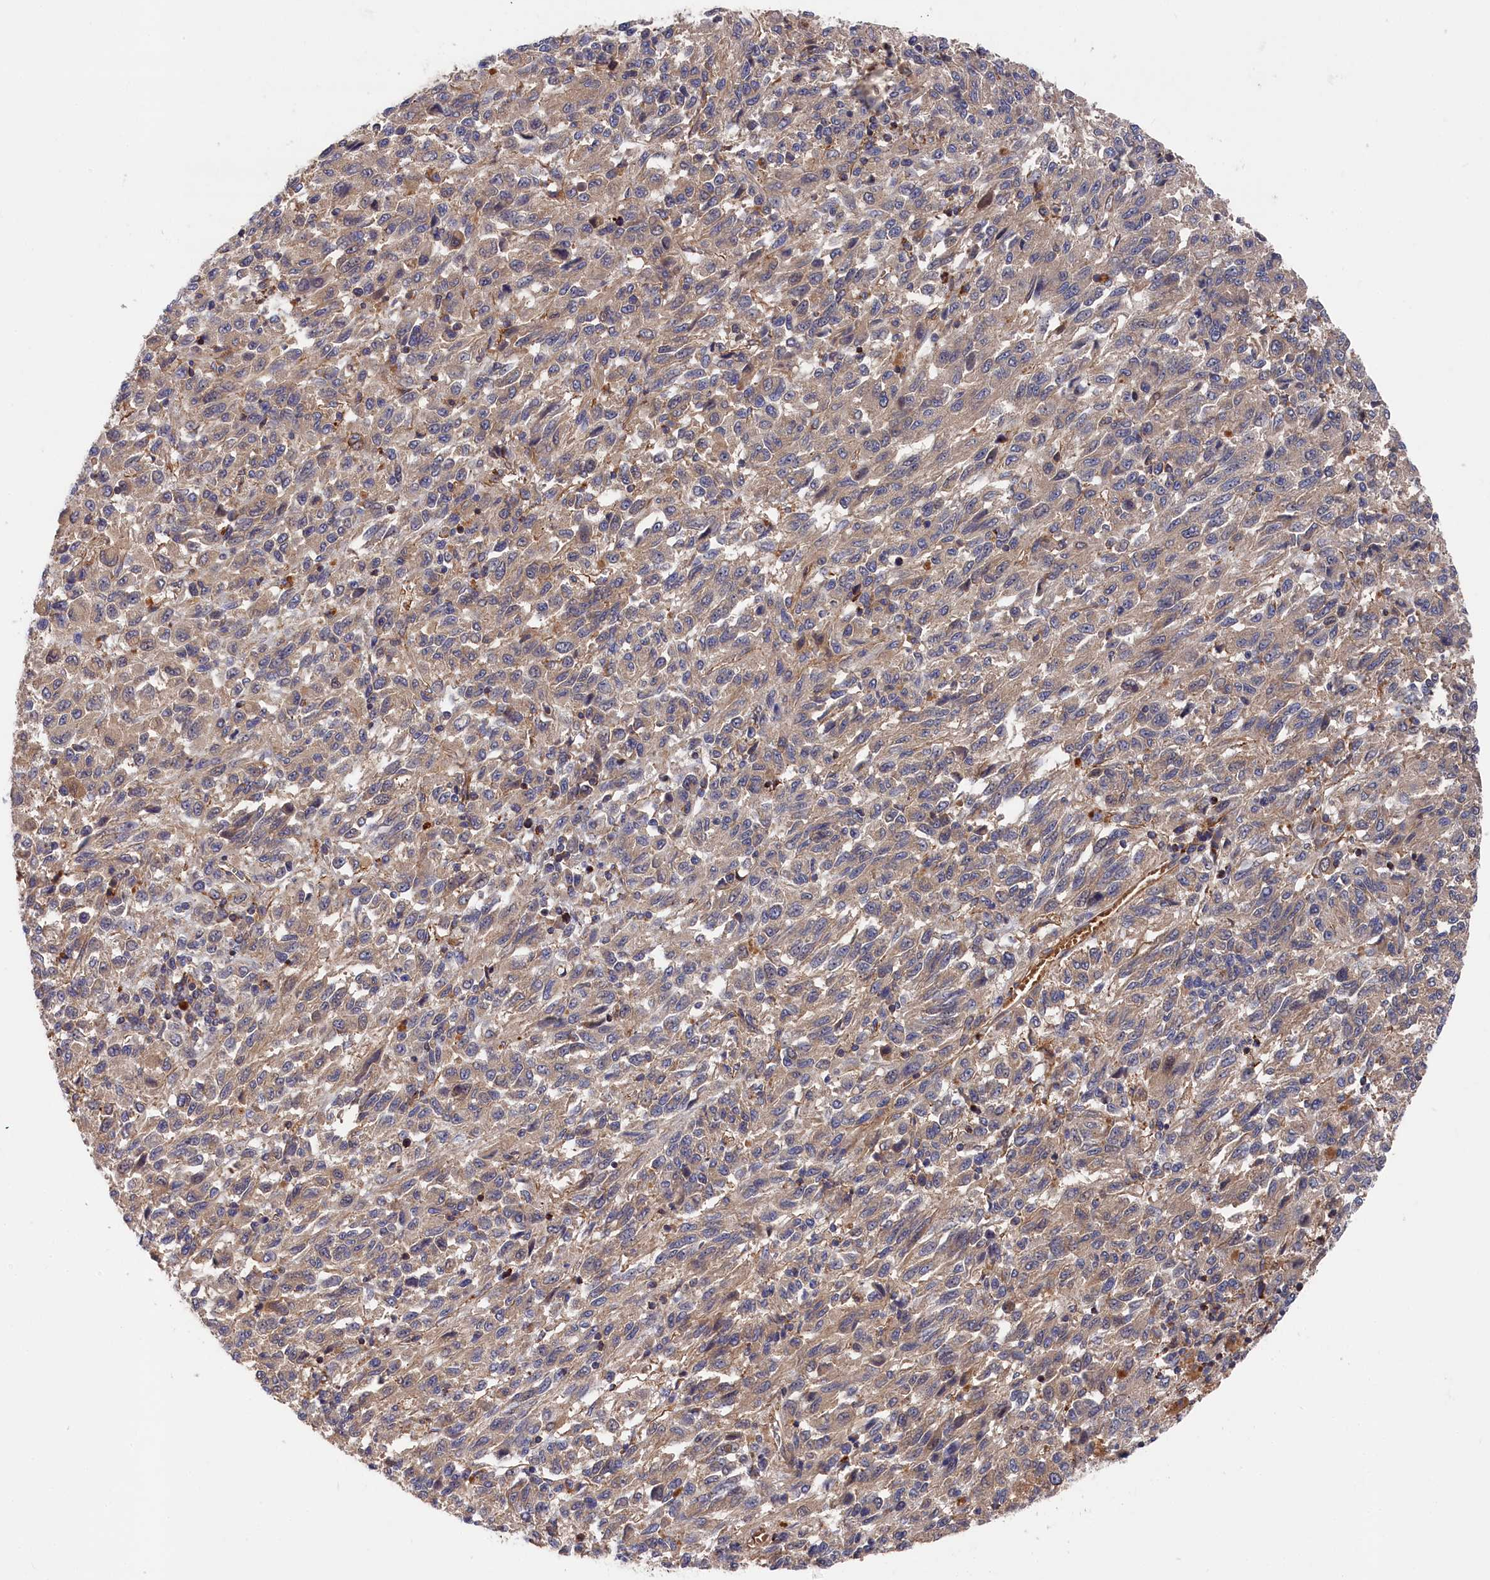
{"staining": {"intensity": "weak", "quantity": "25%-75%", "location": "cytoplasmic/membranous"}, "tissue": "melanoma", "cell_type": "Tumor cells", "image_type": "cancer", "snomed": [{"axis": "morphology", "description": "Malignant melanoma, Metastatic site"}, {"axis": "topography", "description": "Lung"}], "caption": "Melanoma was stained to show a protein in brown. There is low levels of weak cytoplasmic/membranous expression in about 25%-75% of tumor cells.", "gene": "LDHD", "patient": {"sex": "male", "age": 64}}